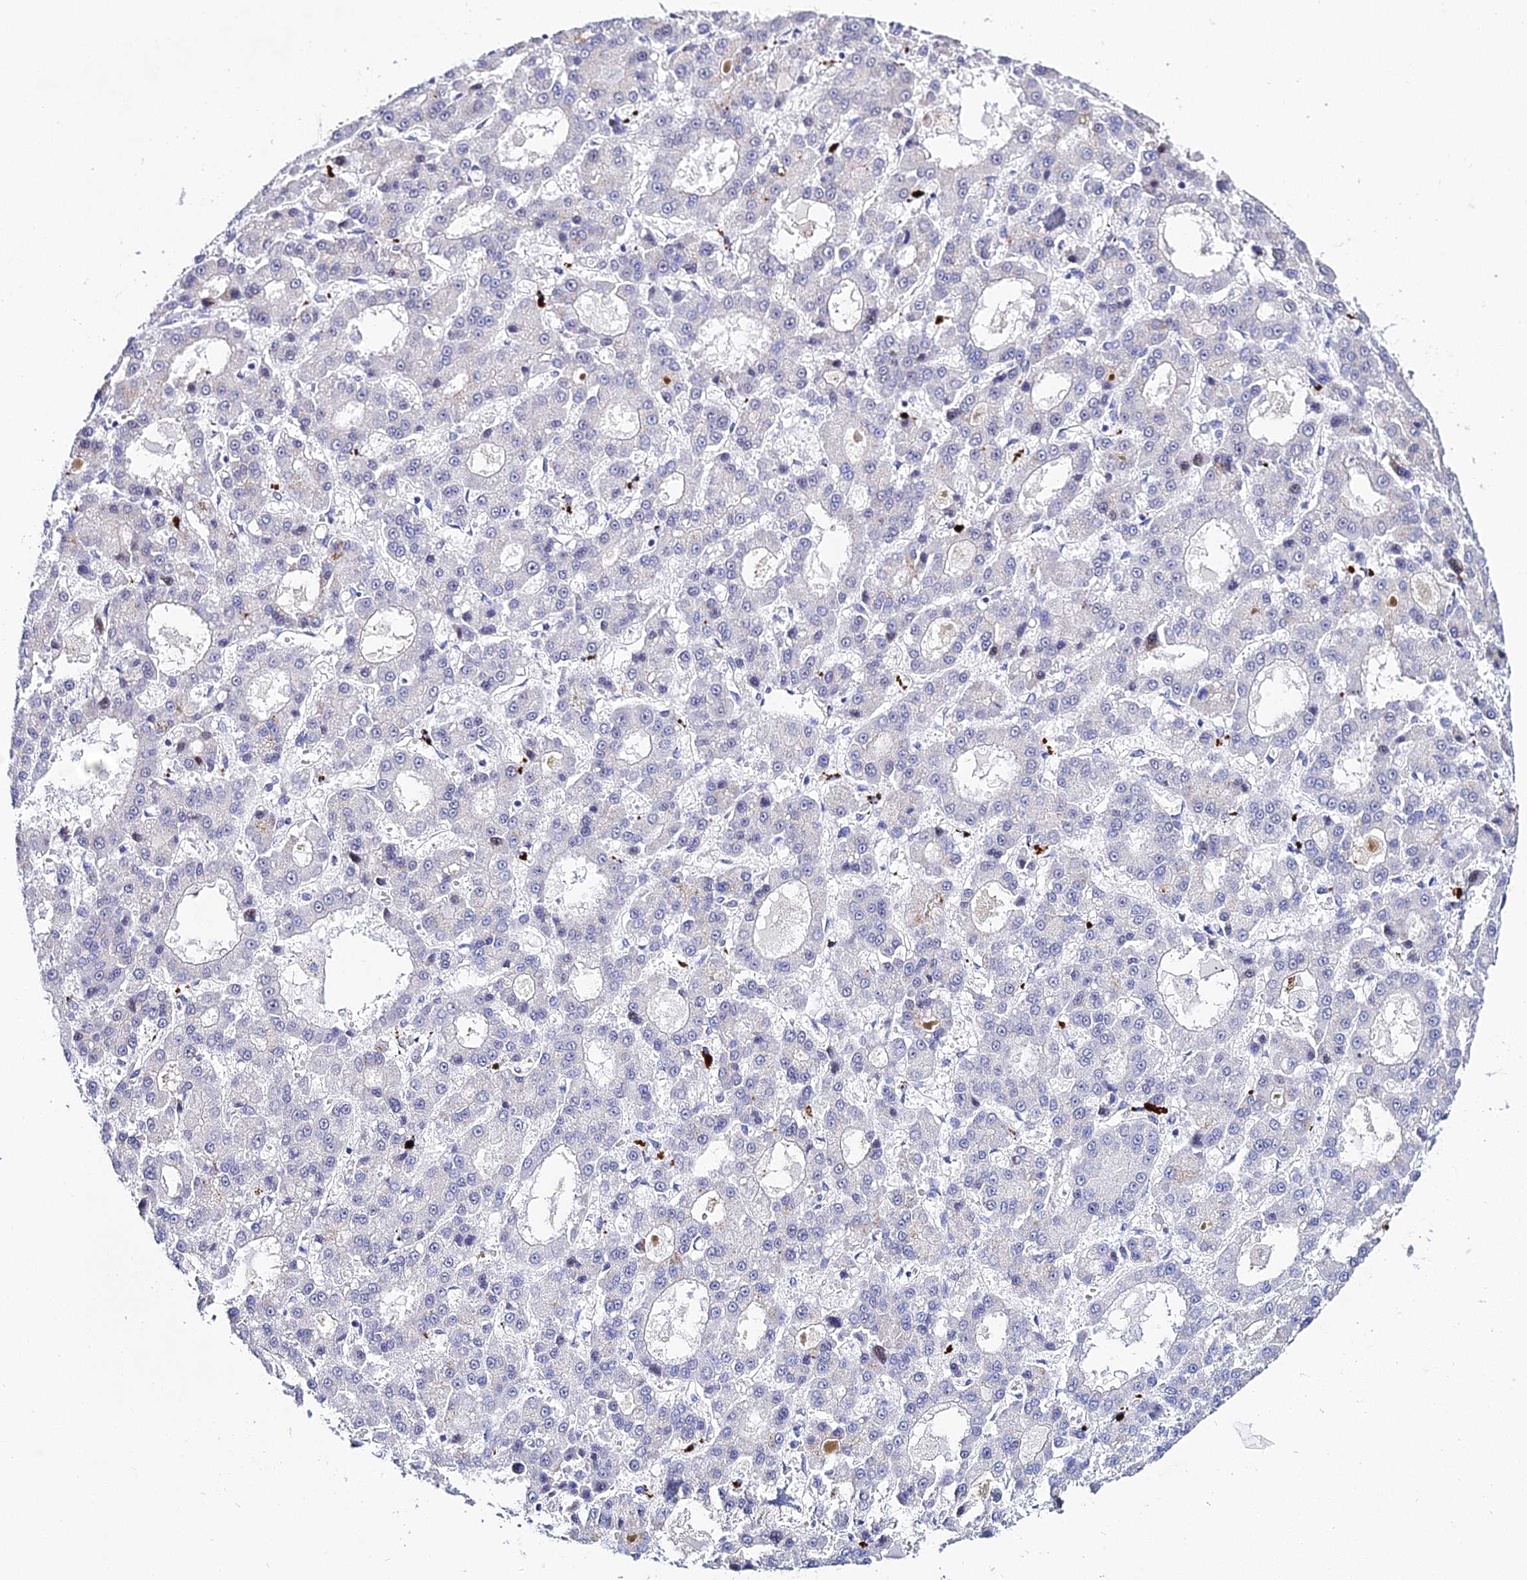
{"staining": {"intensity": "negative", "quantity": "none", "location": "none"}, "tissue": "liver cancer", "cell_type": "Tumor cells", "image_type": "cancer", "snomed": [{"axis": "morphology", "description": "Carcinoma, Hepatocellular, NOS"}, {"axis": "topography", "description": "Liver"}], "caption": "Tumor cells are negative for brown protein staining in liver cancer.", "gene": "POFUT2", "patient": {"sex": "male", "age": 70}}